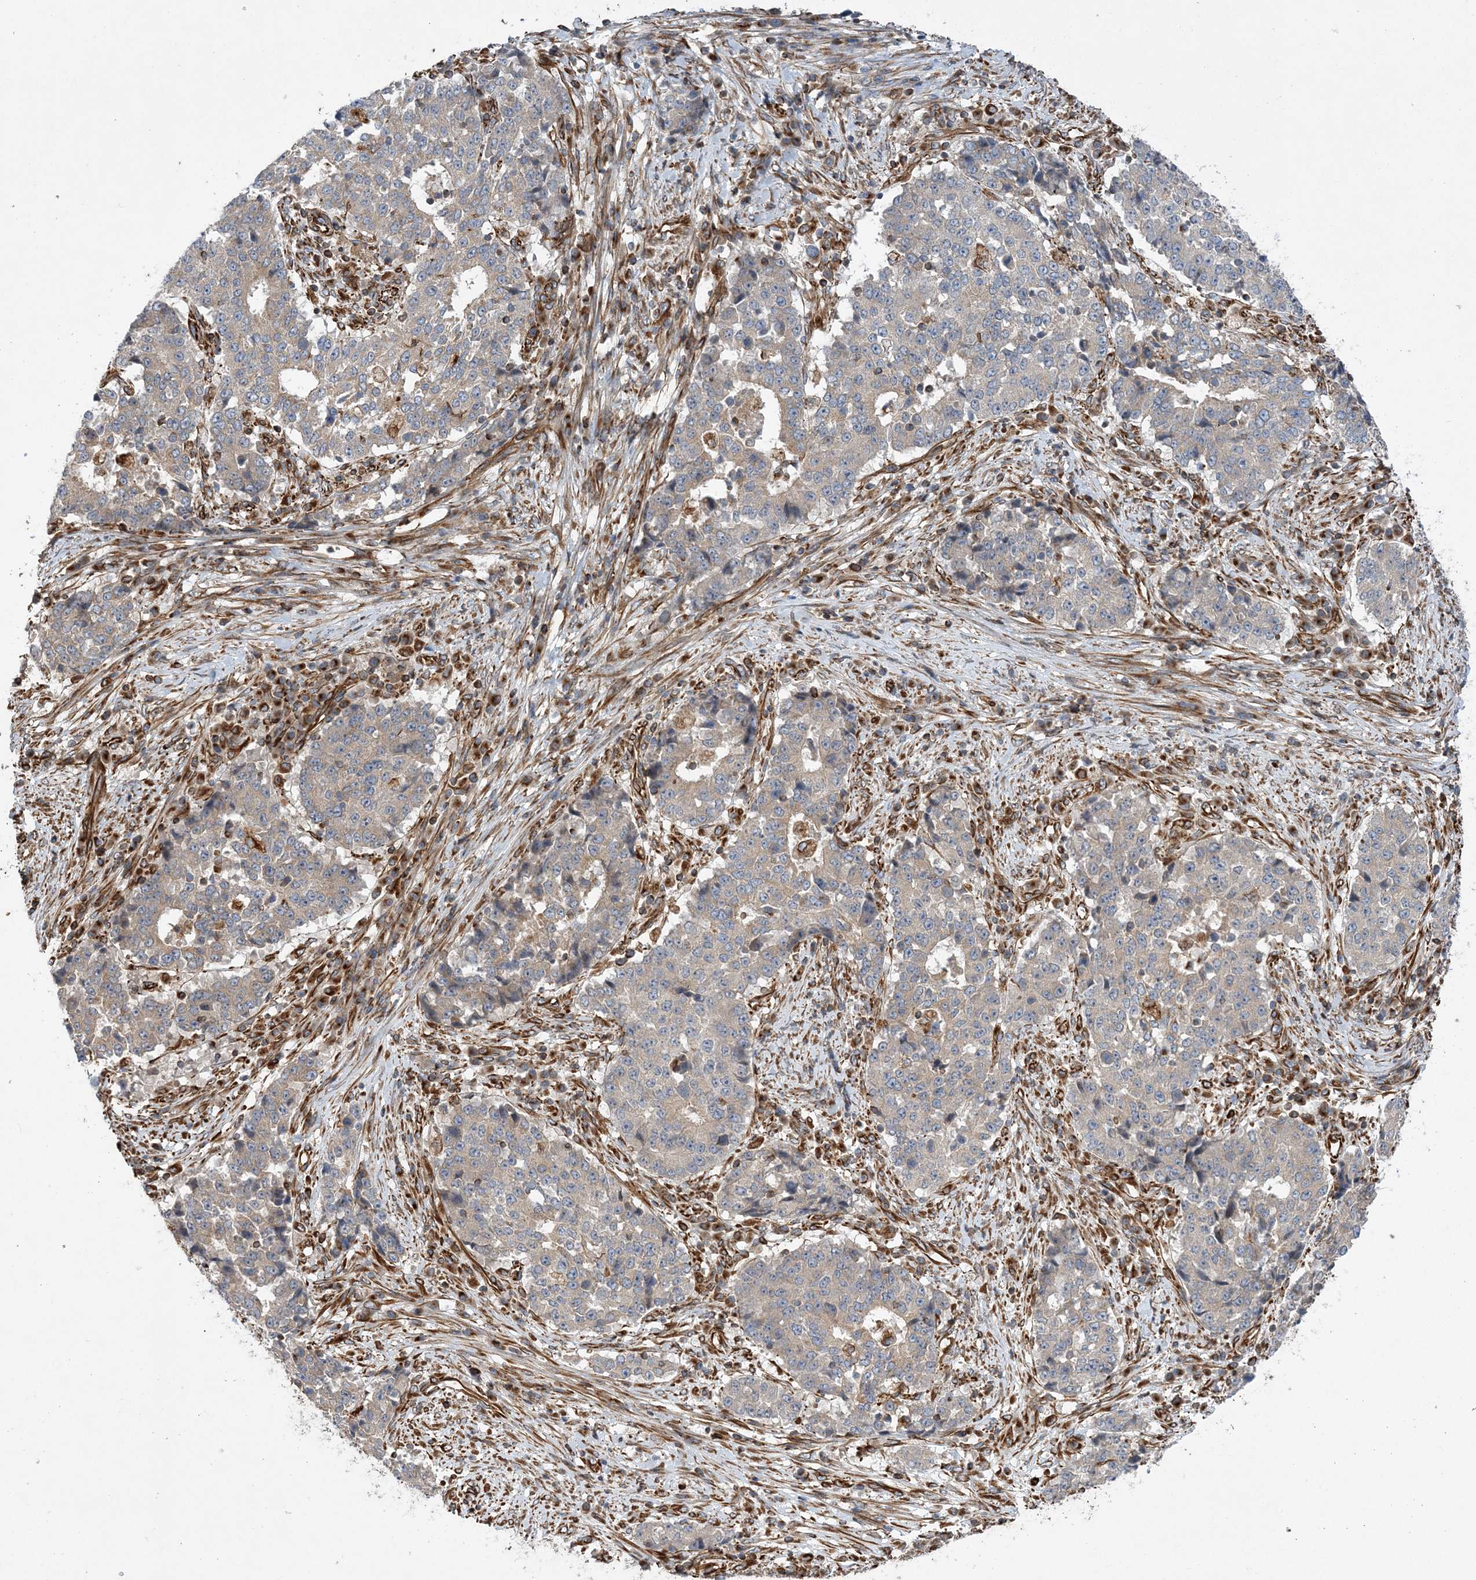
{"staining": {"intensity": "weak", "quantity": "<25%", "location": "cytoplasmic/membranous"}, "tissue": "stomach cancer", "cell_type": "Tumor cells", "image_type": "cancer", "snomed": [{"axis": "morphology", "description": "Adenocarcinoma, NOS"}, {"axis": "topography", "description": "Stomach"}], "caption": "The image displays no staining of tumor cells in stomach adenocarcinoma.", "gene": "FAM114A2", "patient": {"sex": "male", "age": 59}}